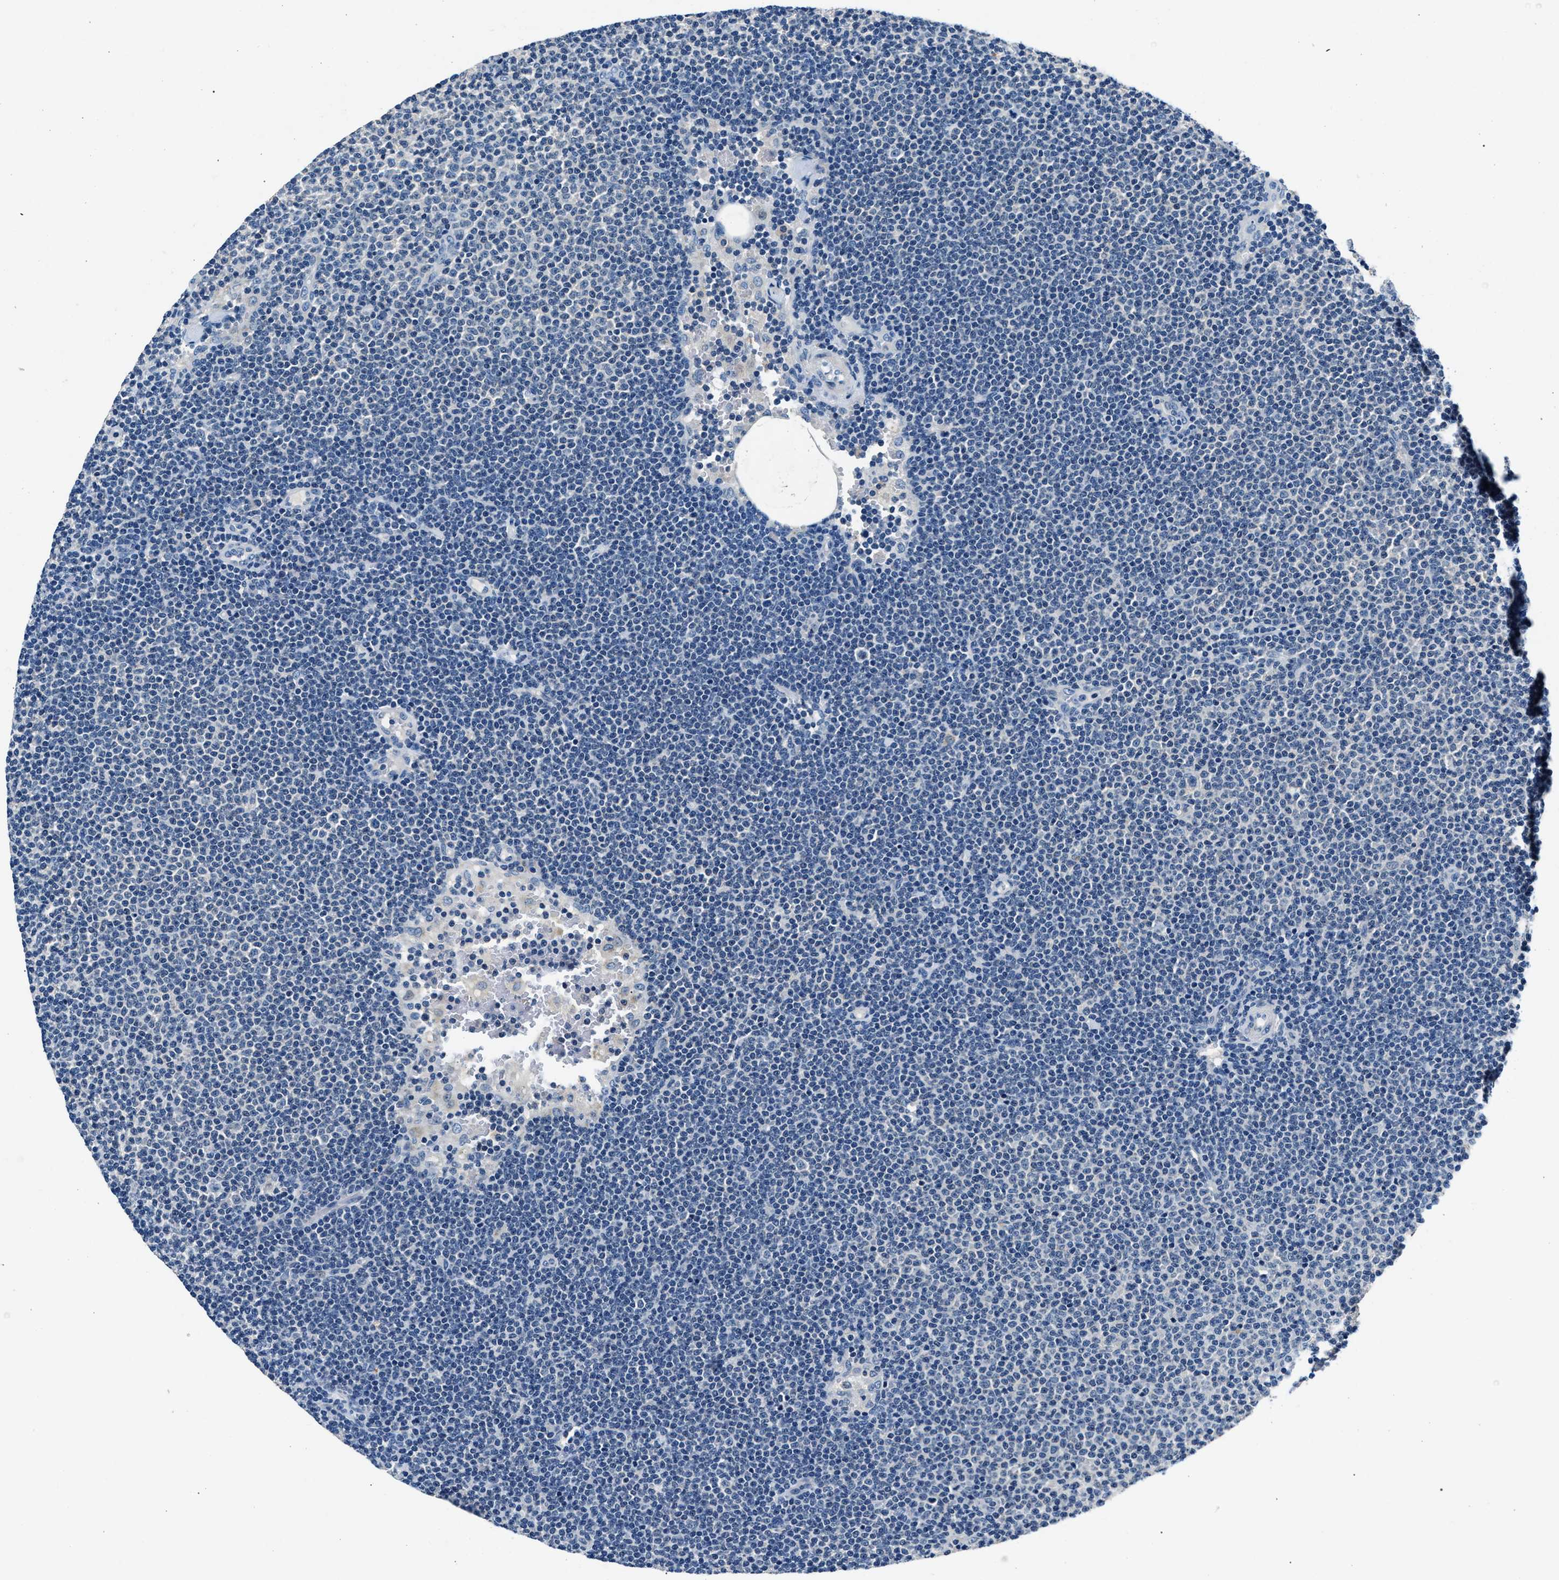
{"staining": {"intensity": "negative", "quantity": "none", "location": "none"}, "tissue": "lymphoma", "cell_type": "Tumor cells", "image_type": "cancer", "snomed": [{"axis": "morphology", "description": "Malignant lymphoma, non-Hodgkin's type, Low grade"}, {"axis": "topography", "description": "Lymph node"}], "caption": "Lymphoma was stained to show a protein in brown. There is no significant expression in tumor cells.", "gene": "DENND6B", "patient": {"sex": "female", "age": 53}}